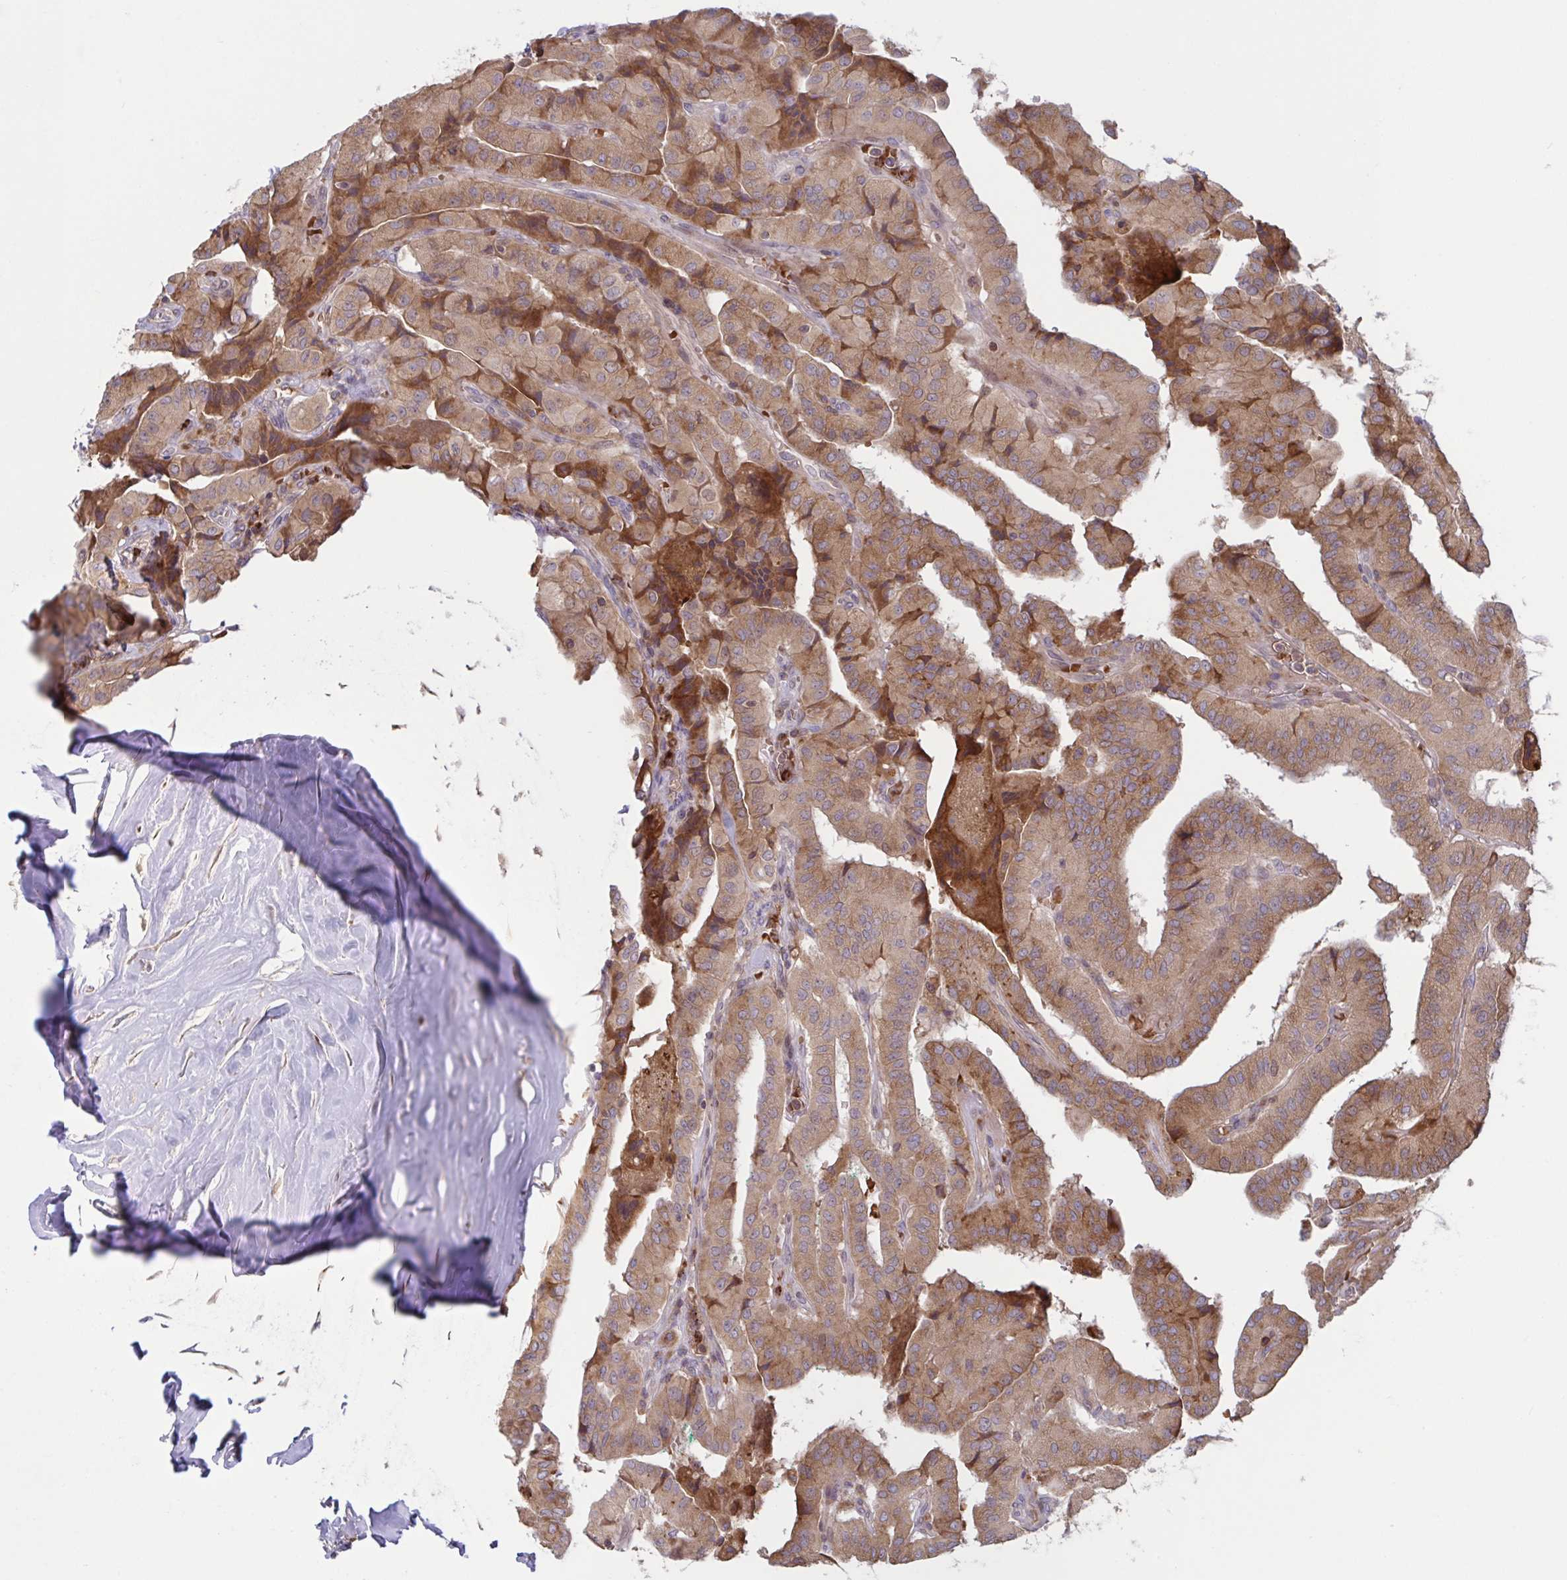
{"staining": {"intensity": "moderate", "quantity": ">75%", "location": "cytoplasmic/membranous"}, "tissue": "thyroid cancer", "cell_type": "Tumor cells", "image_type": "cancer", "snomed": [{"axis": "morphology", "description": "Normal tissue, NOS"}, {"axis": "morphology", "description": "Papillary adenocarcinoma, NOS"}, {"axis": "topography", "description": "Thyroid gland"}], "caption": "High-magnification brightfield microscopy of papillary adenocarcinoma (thyroid) stained with DAB (3,3'-diaminobenzidine) (brown) and counterstained with hematoxylin (blue). tumor cells exhibit moderate cytoplasmic/membranous expression is present in approximately>75% of cells.", "gene": "IL1R1", "patient": {"sex": "female", "age": 59}}